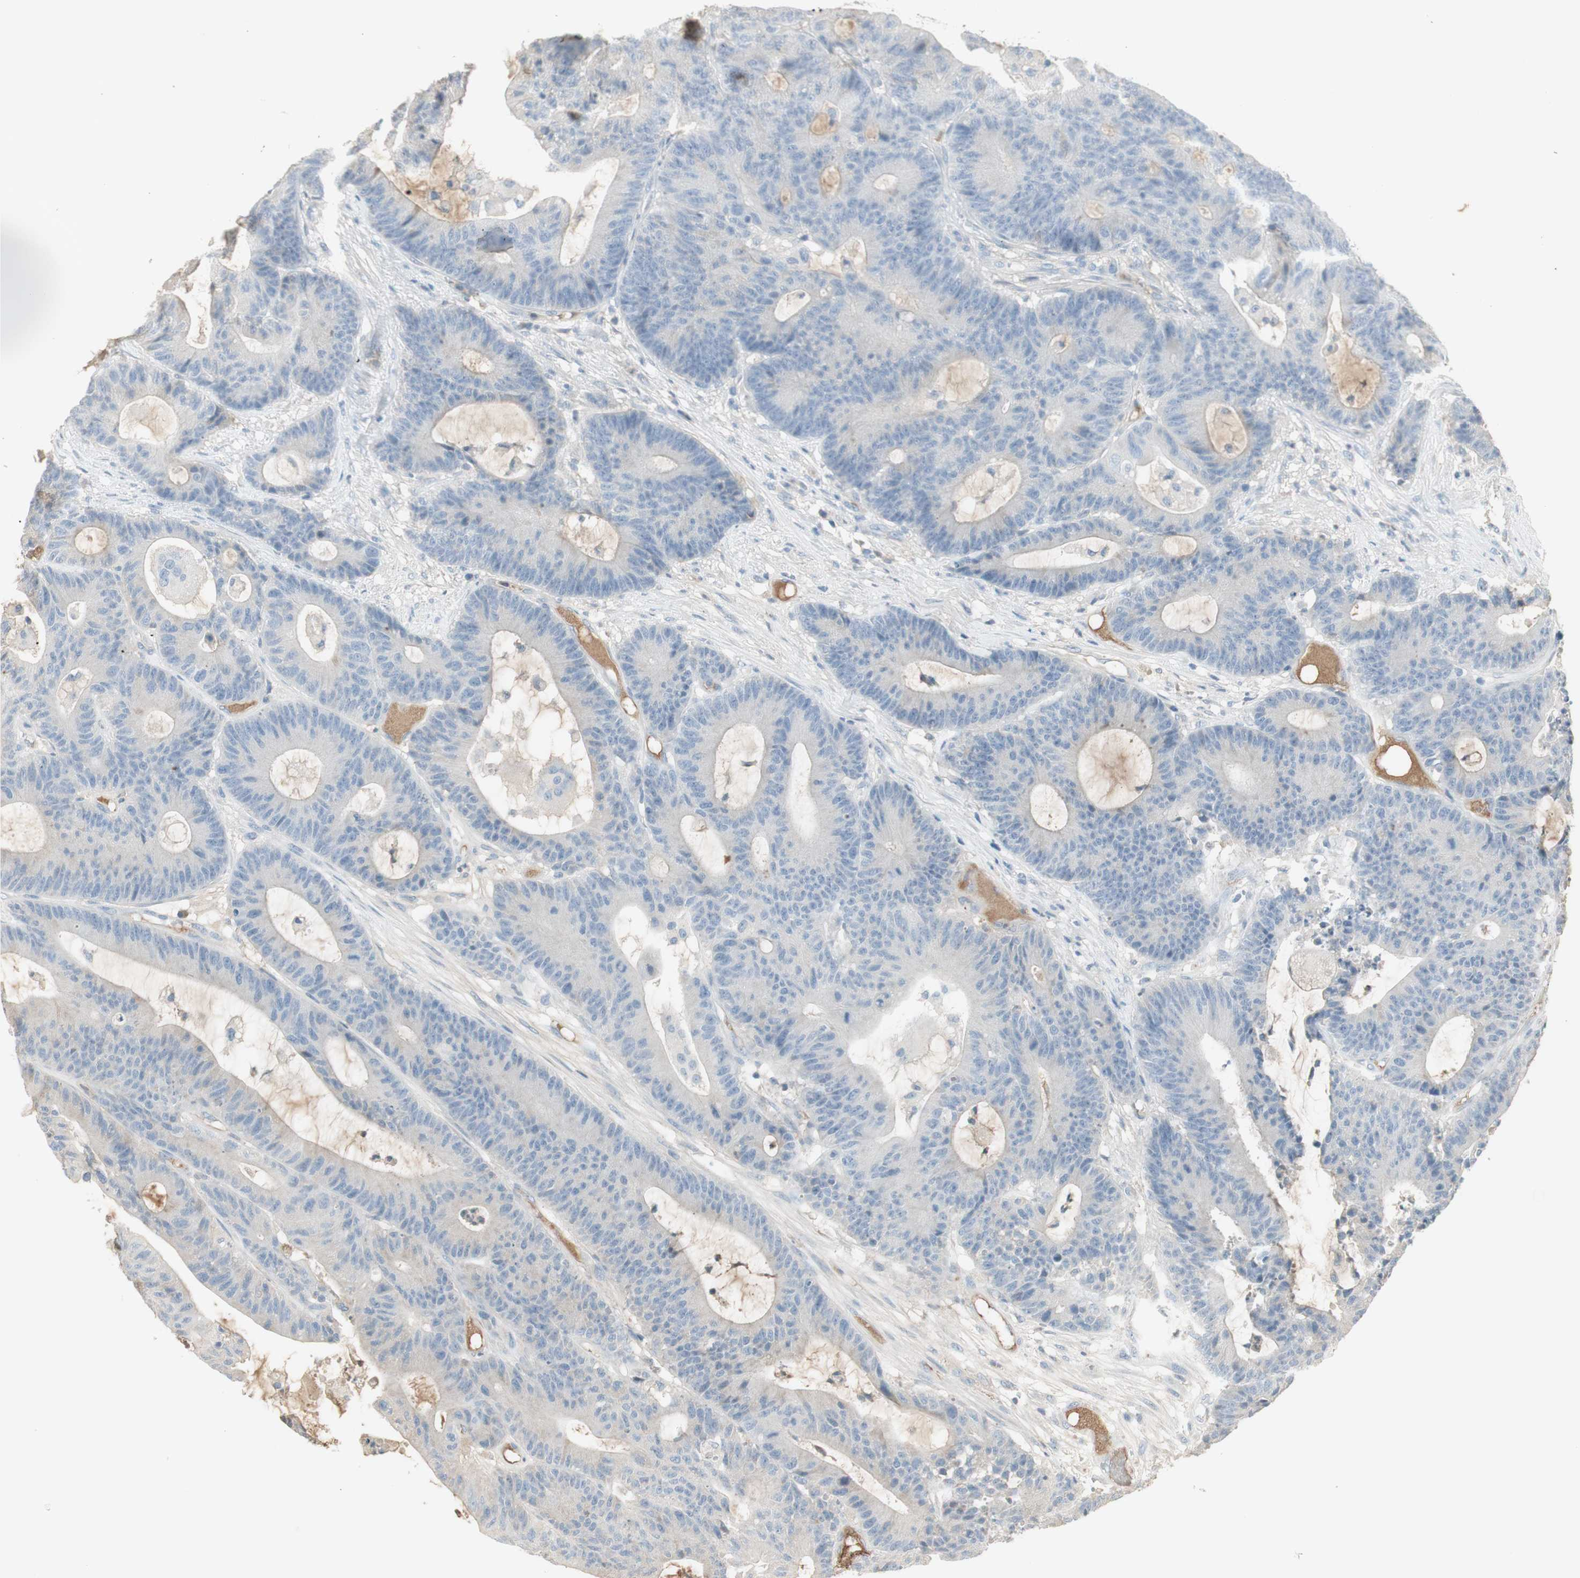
{"staining": {"intensity": "negative", "quantity": "none", "location": "none"}, "tissue": "colorectal cancer", "cell_type": "Tumor cells", "image_type": "cancer", "snomed": [{"axis": "morphology", "description": "Adenocarcinoma, NOS"}, {"axis": "topography", "description": "Colon"}], "caption": "DAB (3,3'-diaminobenzidine) immunohistochemical staining of colorectal cancer (adenocarcinoma) exhibits no significant staining in tumor cells. The staining was performed using DAB to visualize the protein expression in brown, while the nuclei were stained in blue with hematoxylin (Magnification: 20x).", "gene": "IFNG", "patient": {"sex": "female", "age": 84}}